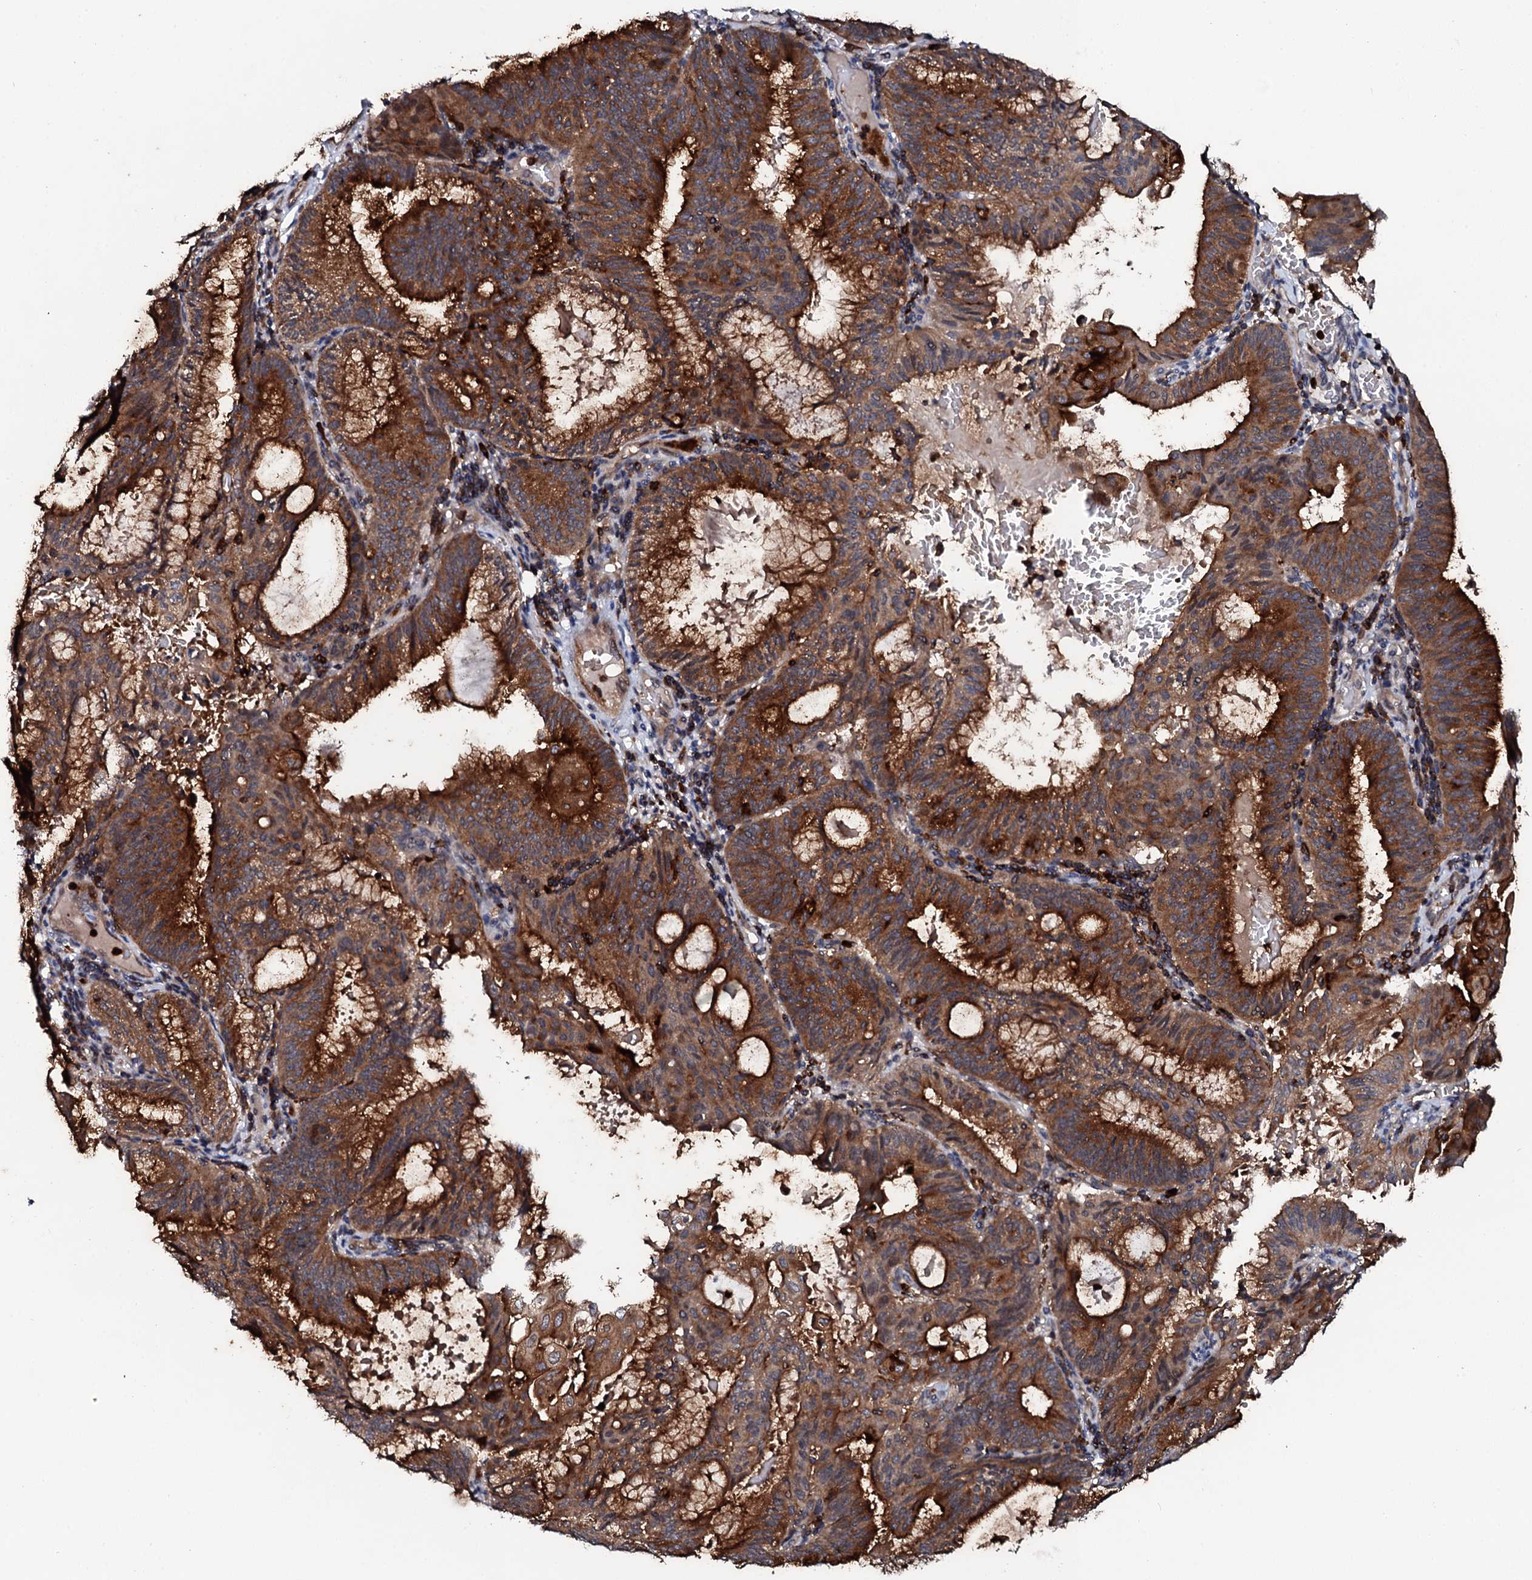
{"staining": {"intensity": "strong", "quantity": ">75%", "location": "cytoplasmic/membranous"}, "tissue": "endometrial cancer", "cell_type": "Tumor cells", "image_type": "cancer", "snomed": [{"axis": "morphology", "description": "Adenocarcinoma, NOS"}, {"axis": "topography", "description": "Endometrium"}], "caption": "Immunohistochemistry histopathology image of neoplastic tissue: human endometrial cancer (adenocarcinoma) stained using immunohistochemistry (IHC) reveals high levels of strong protein expression localized specifically in the cytoplasmic/membranous of tumor cells, appearing as a cytoplasmic/membranous brown color.", "gene": "VAMP8", "patient": {"sex": "female", "age": 49}}